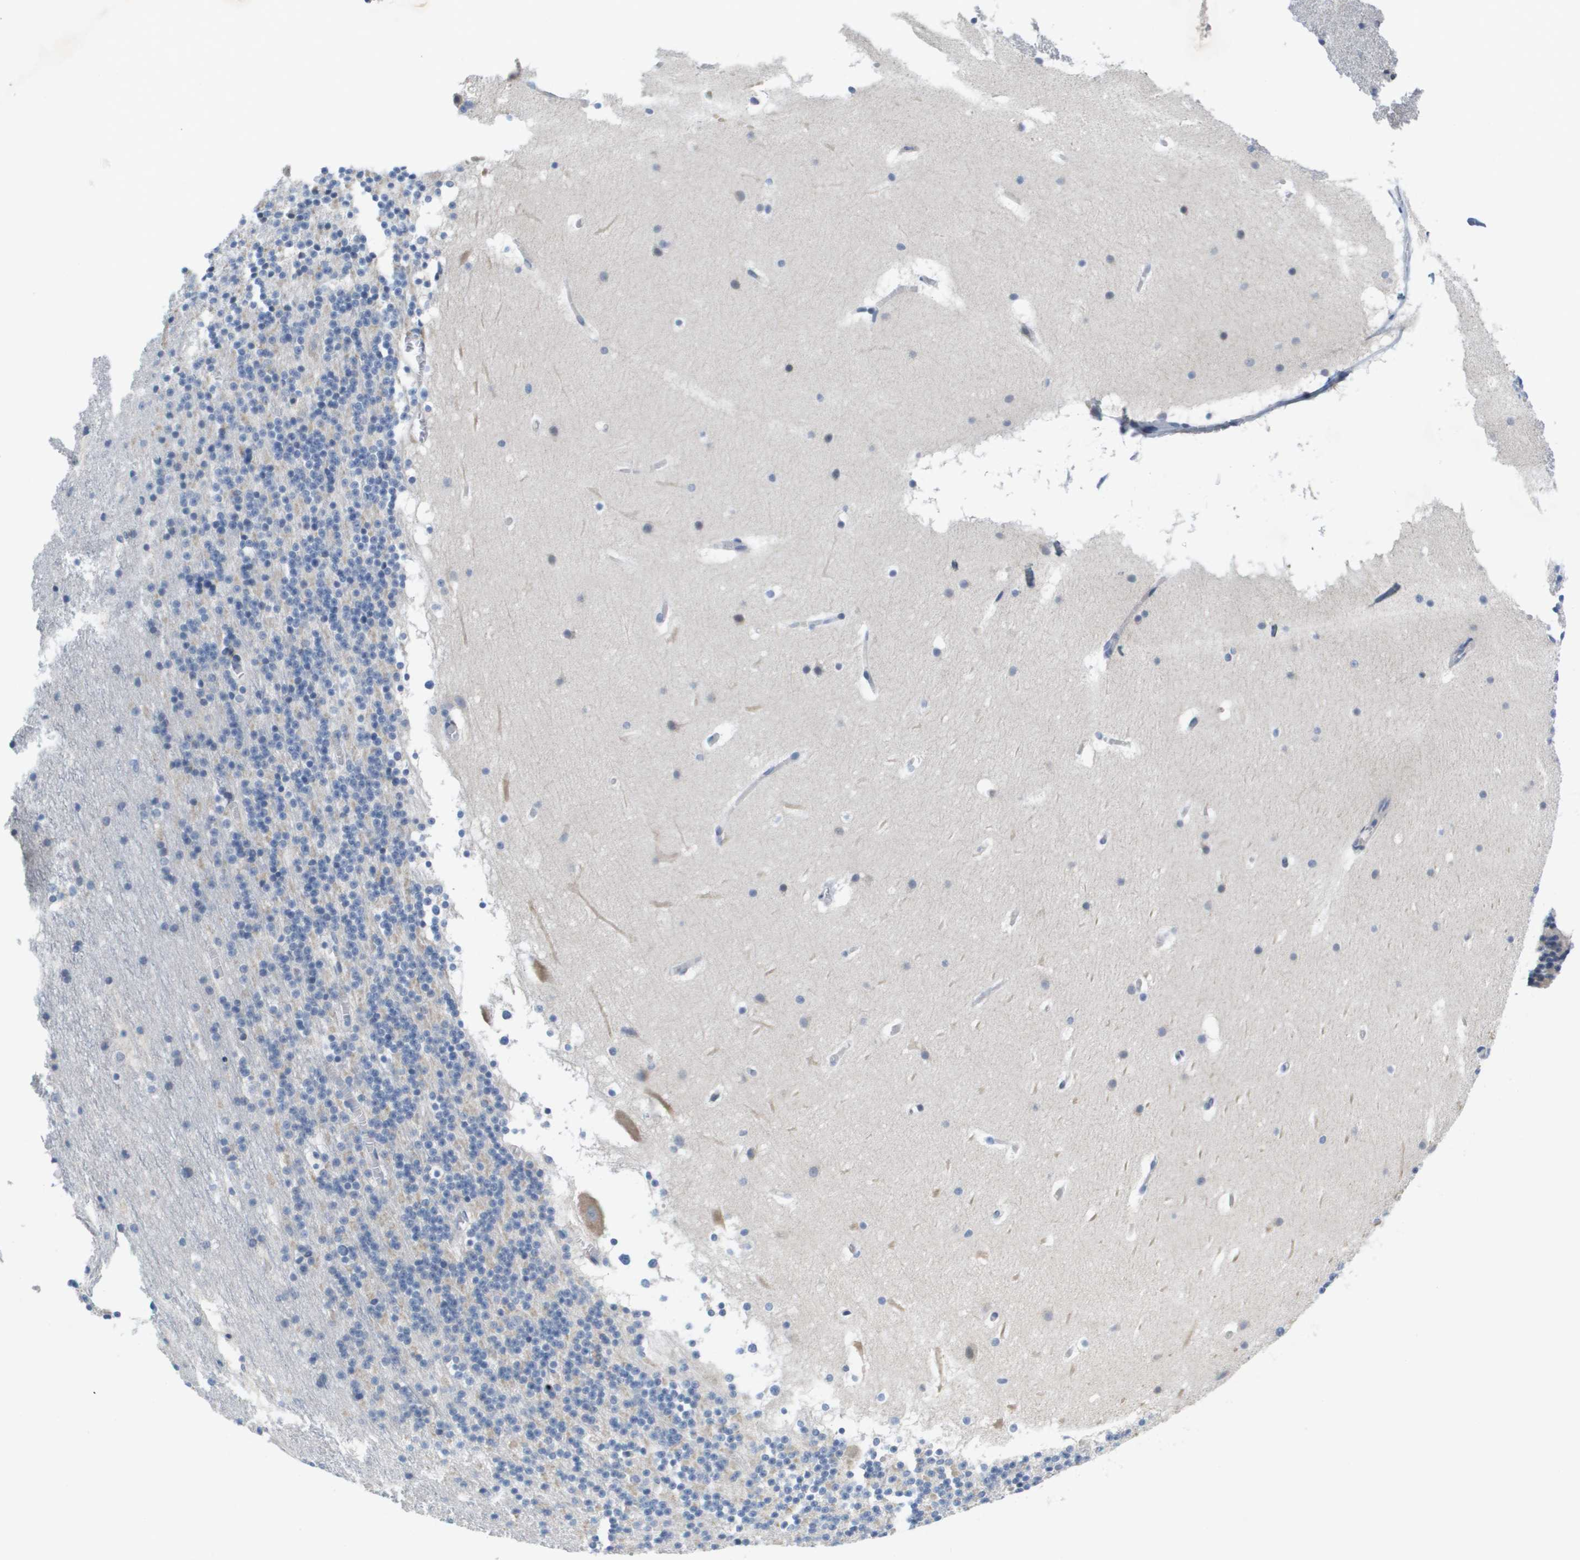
{"staining": {"intensity": "negative", "quantity": "none", "location": "none"}, "tissue": "cerebellum", "cell_type": "Cells in granular layer", "image_type": "normal", "snomed": [{"axis": "morphology", "description": "Normal tissue, NOS"}, {"axis": "topography", "description": "Cerebellum"}], "caption": "Cells in granular layer are negative for brown protein staining in benign cerebellum.", "gene": "CAPN11", "patient": {"sex": "male", "age": 45}}